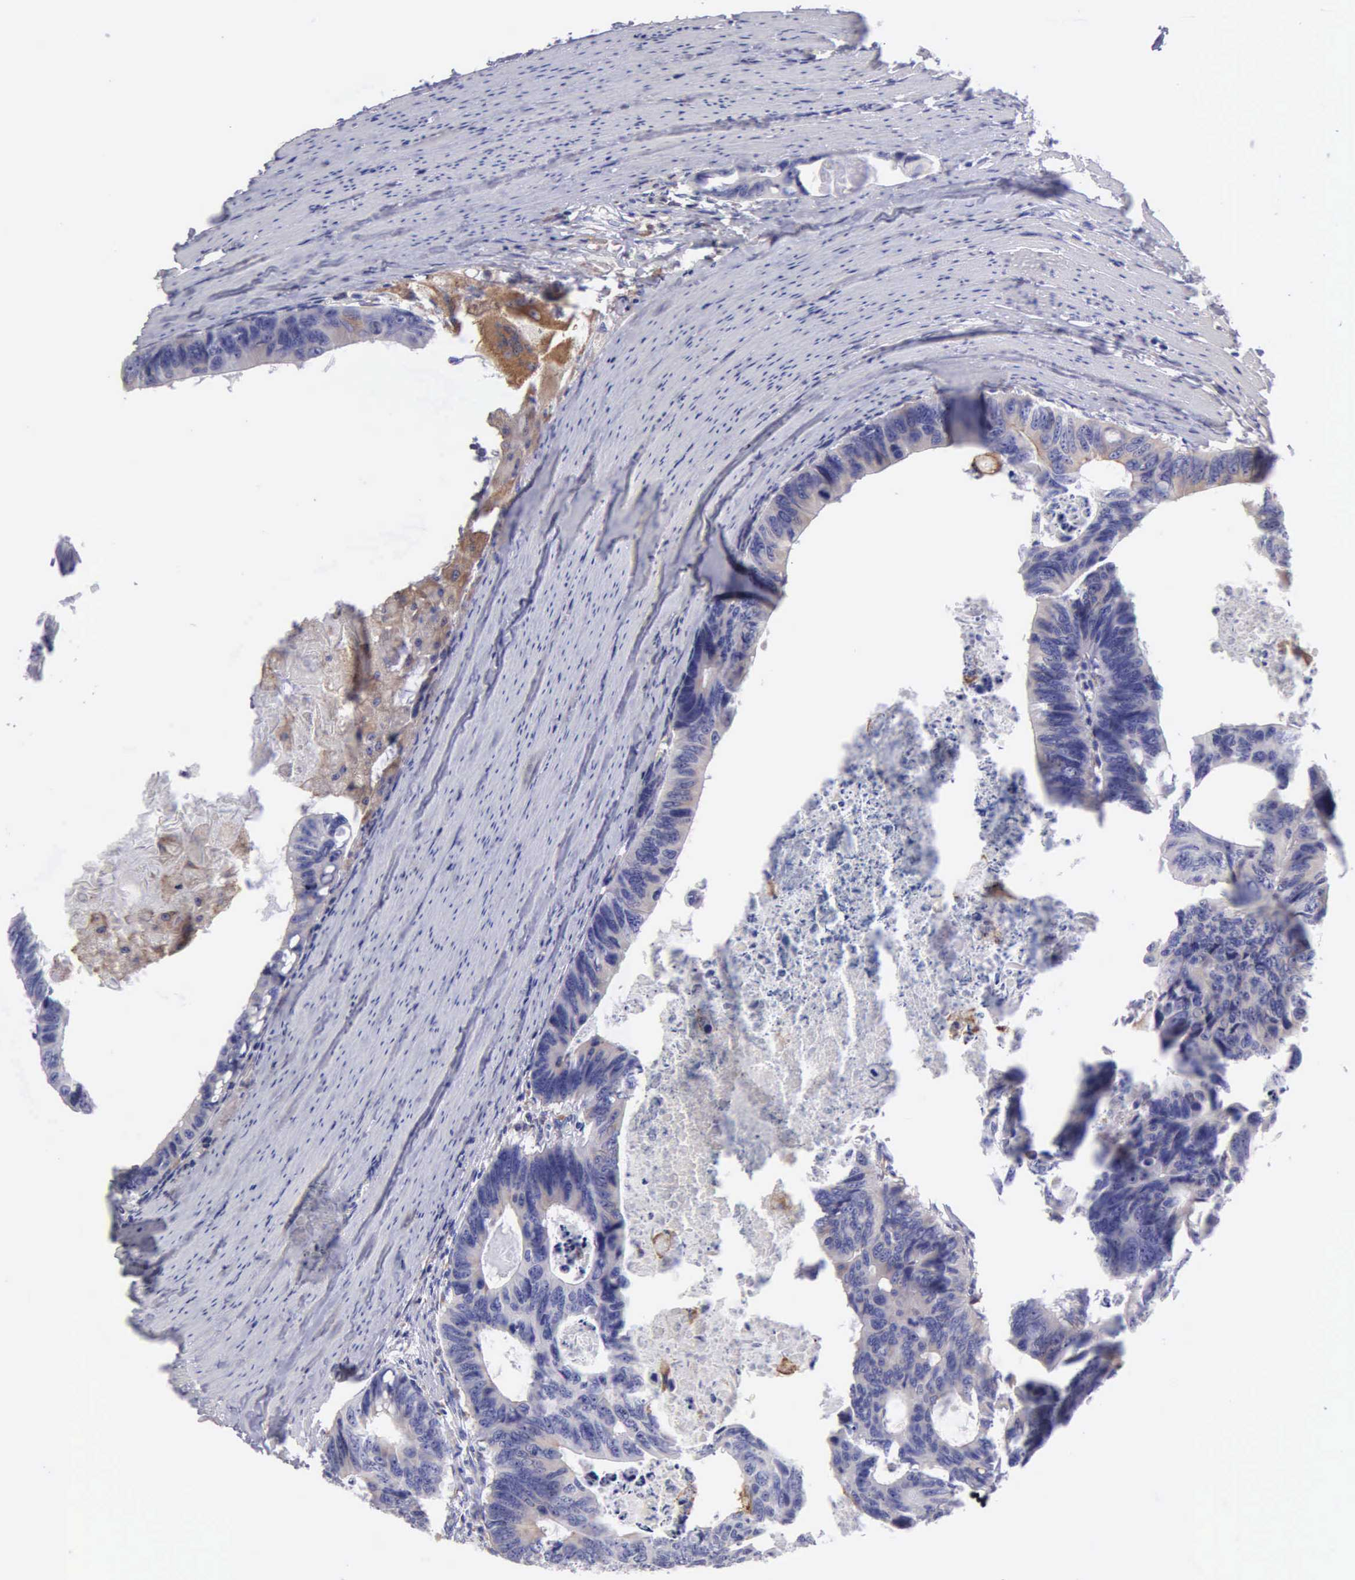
{"staining": {"intensity": "weak", "quantity": "<25%", "location": "cytoplasmic/membranous"}, "tissue": "colorectal cancer", "cell_type": "Tumor cells", "image_type": "cancer", "snomed": [{"axis": "morphology", "description": "Adenocarcinoma, NOS"}, {"axis": "topography", "description": "Colon"}], "caption": "Immunohistochemical staining of human adenocarcinoma (colorectal) displays no significant expression in tumor cells. (DAB (3,3'-diaminobenzidine) IHC visualized using brightfield microscopy, high magnification).", "gene": "TYRP1", "patient": {"sex": "female", "age": 55}}